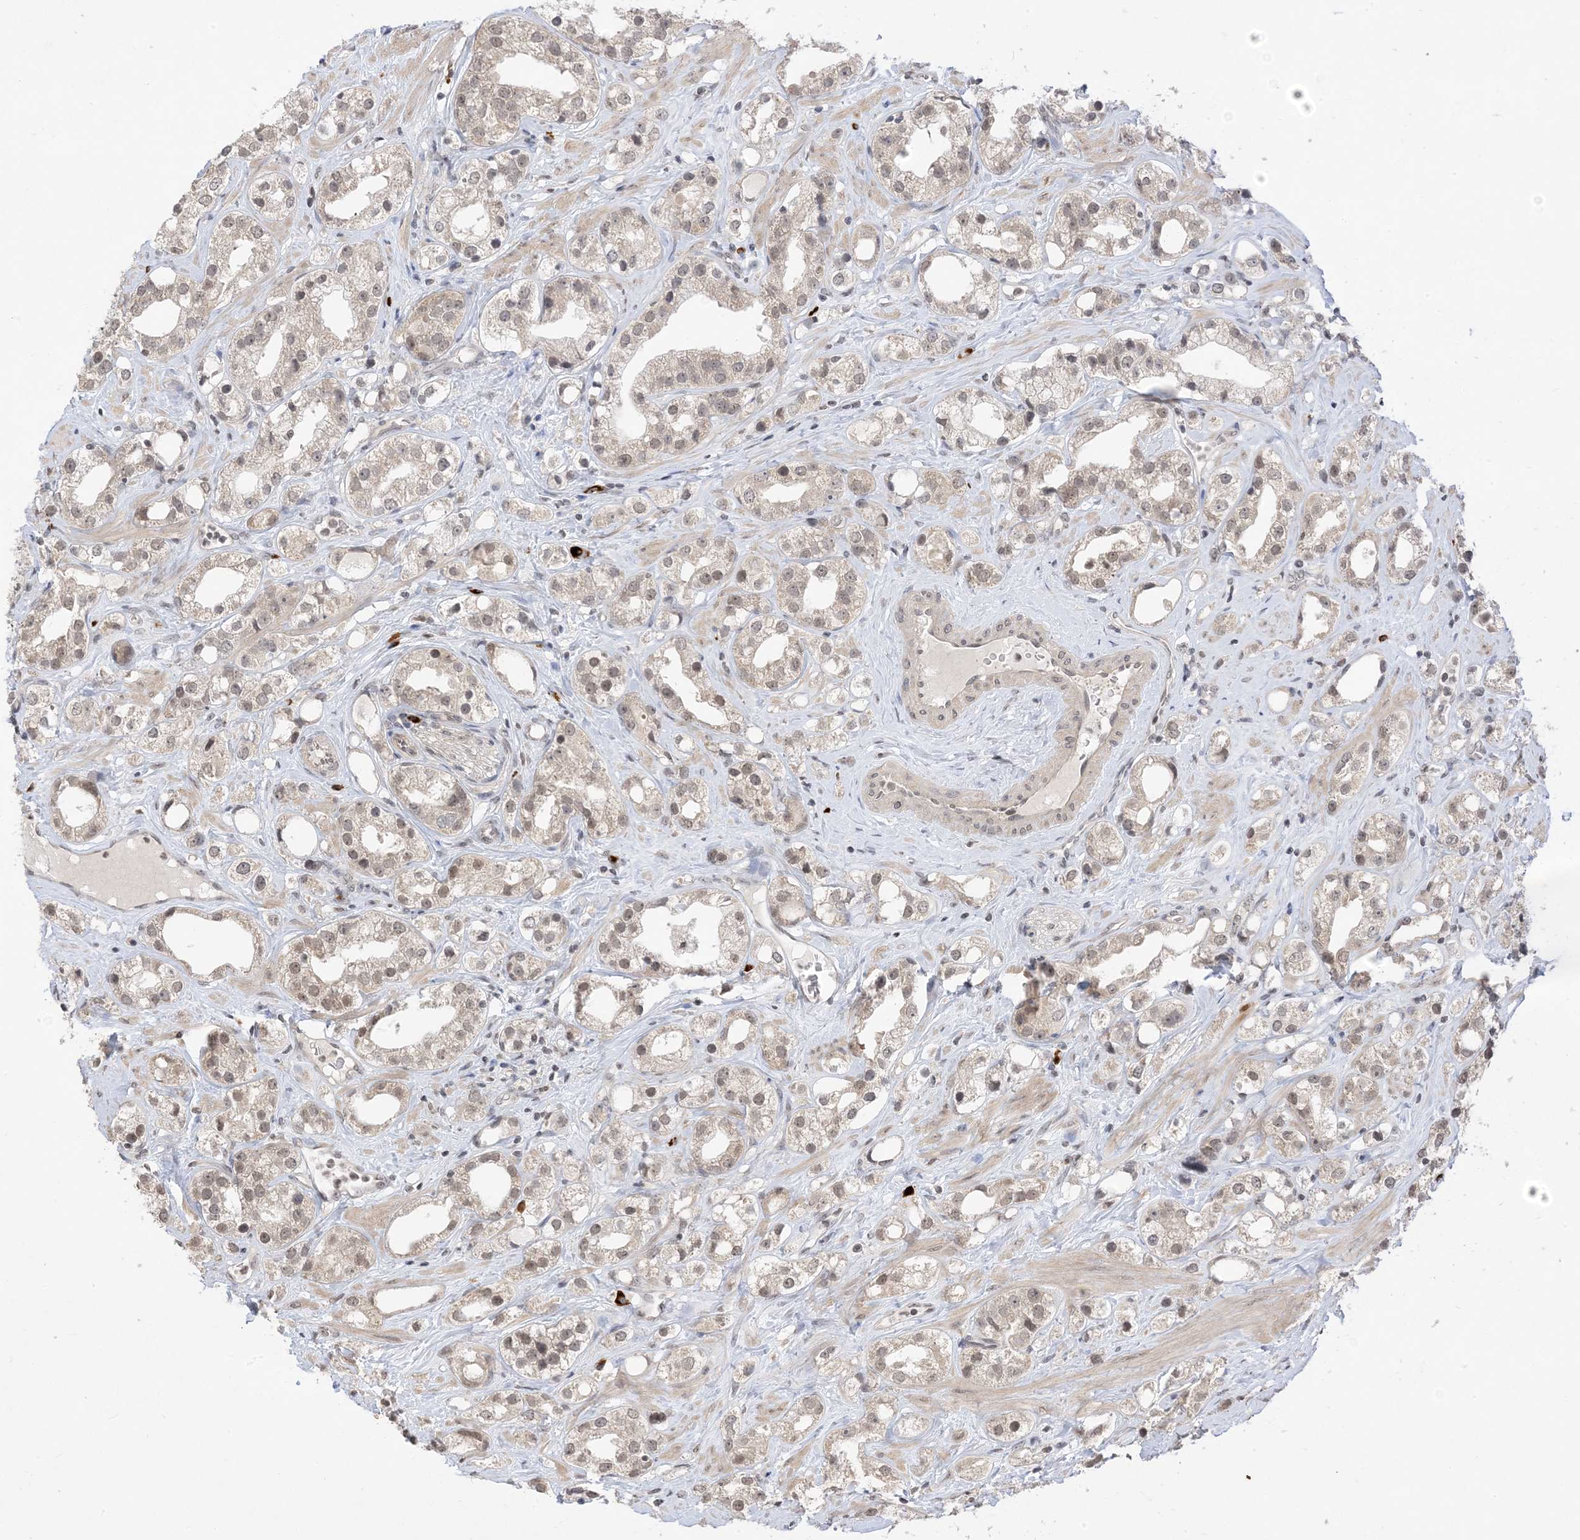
{"staining": {"intensity": "weak", "quantity": "25%-75%", "location": "nuclear"}, "tissue": "prostate cancer", "cell_type": "Tumor cells", "image_type": "cancer", "snomed": [{"axis": "morphology", "description": "Adenocarcinoma, NOS"}, {"axis": "topography", "description": "Prostate"}], "caption": "Protein staining by immunohistochemistry displays weak nuclear expression in approximately 25%-75% of tumor cells in prostate cancer (adenocarcinoma).", "gene": "RANBP9", "patient": {"sex": "male", "age": 79}}